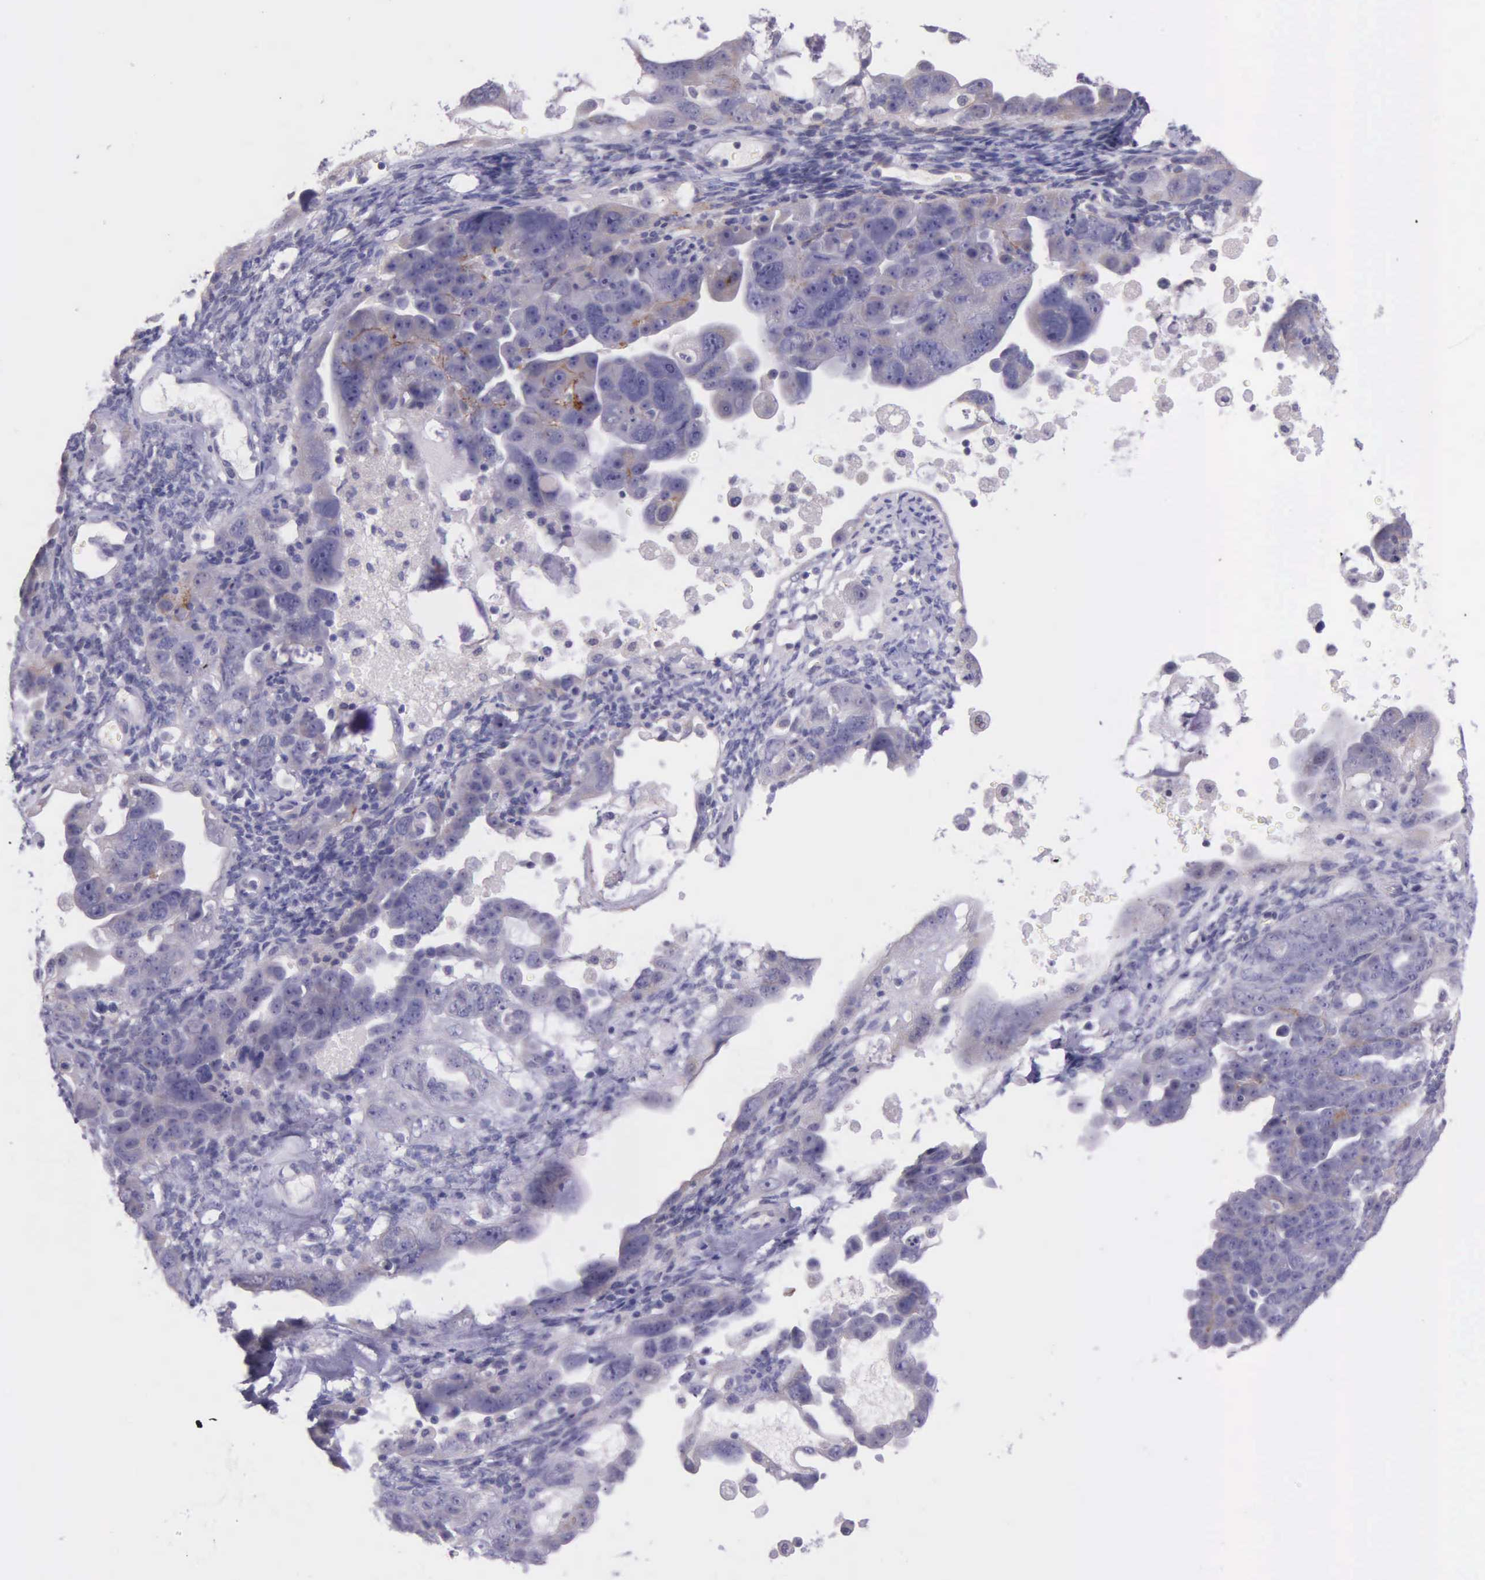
{"staining": {"intensity": "negative", "quantity": "none", "location": "none"}, "tissue": "ovarian cancer", "cell_type": "Tumor cells", "image_type": "cancer", "snomed": [{"axis": "morphology", "description": "Cystadenocarcinoma, serous, NOS"}, {"axis": "topography", "description": "Ovary"}], "caption": "Image shows no protein expression in tumor cells of ovarian cancer tissue.", "gene": "THSD7A", "patient": {"sex": "female", "age": 66}}